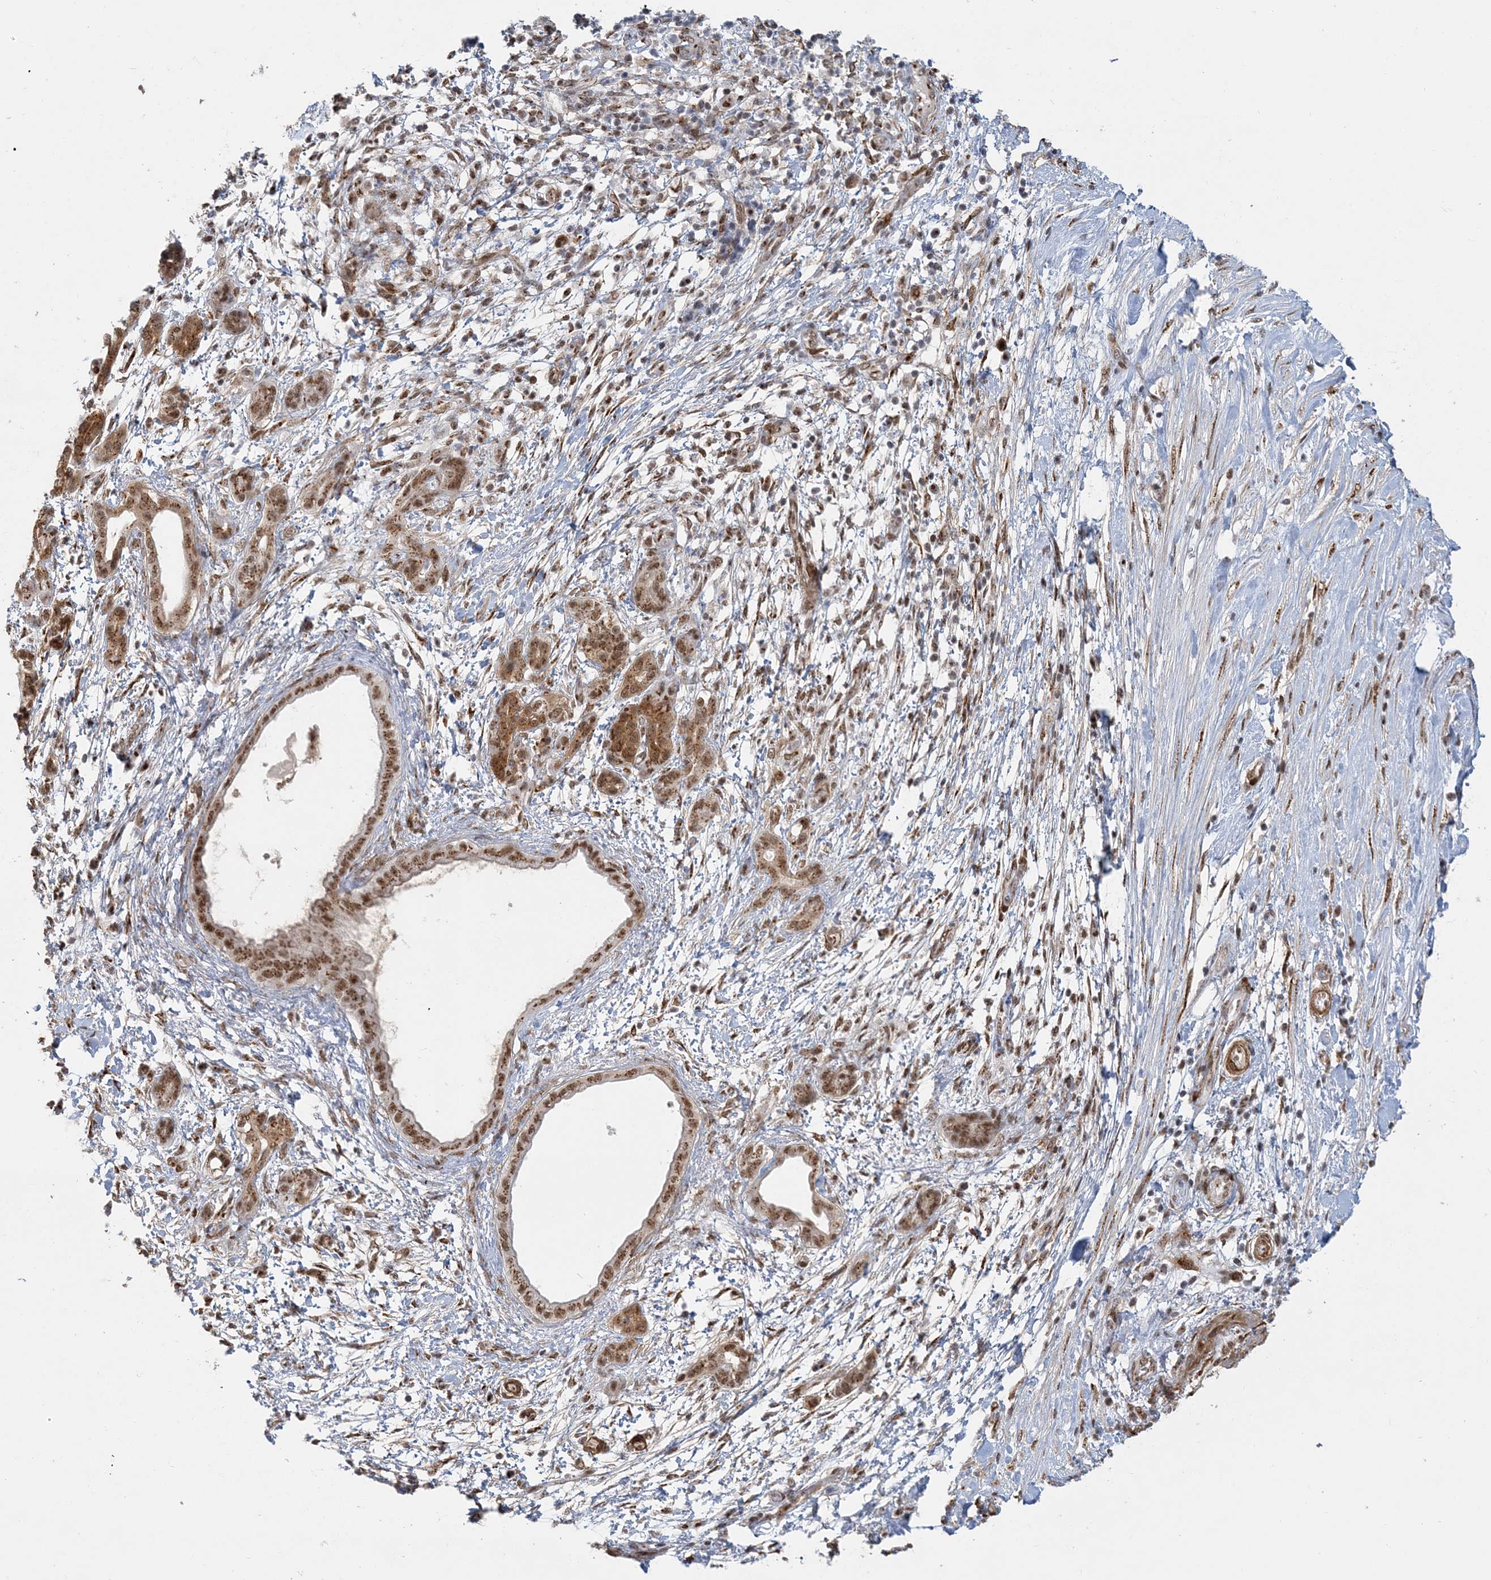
{"staining": {"intensity": "moderate", "quantity": ">75%", "location": "cytoplasmic/membranous,nuclear"}, "tissue": "pancreatic cancer", "cell_type": "Tumor cells", "image_type": "cancer", "snomed": [{"axis": "morphology", "description": "Adenocarcinoma, NOS"}, {"axis": "topography", "description": "Pancreas"}], "caption": "Pancreatic cancer (adenocarcinoma) stained with a protein marker exhibits moderate staining in tumor cells.", "gene": "PLRG1", "patient": {"sex": "female", "age": 55}}